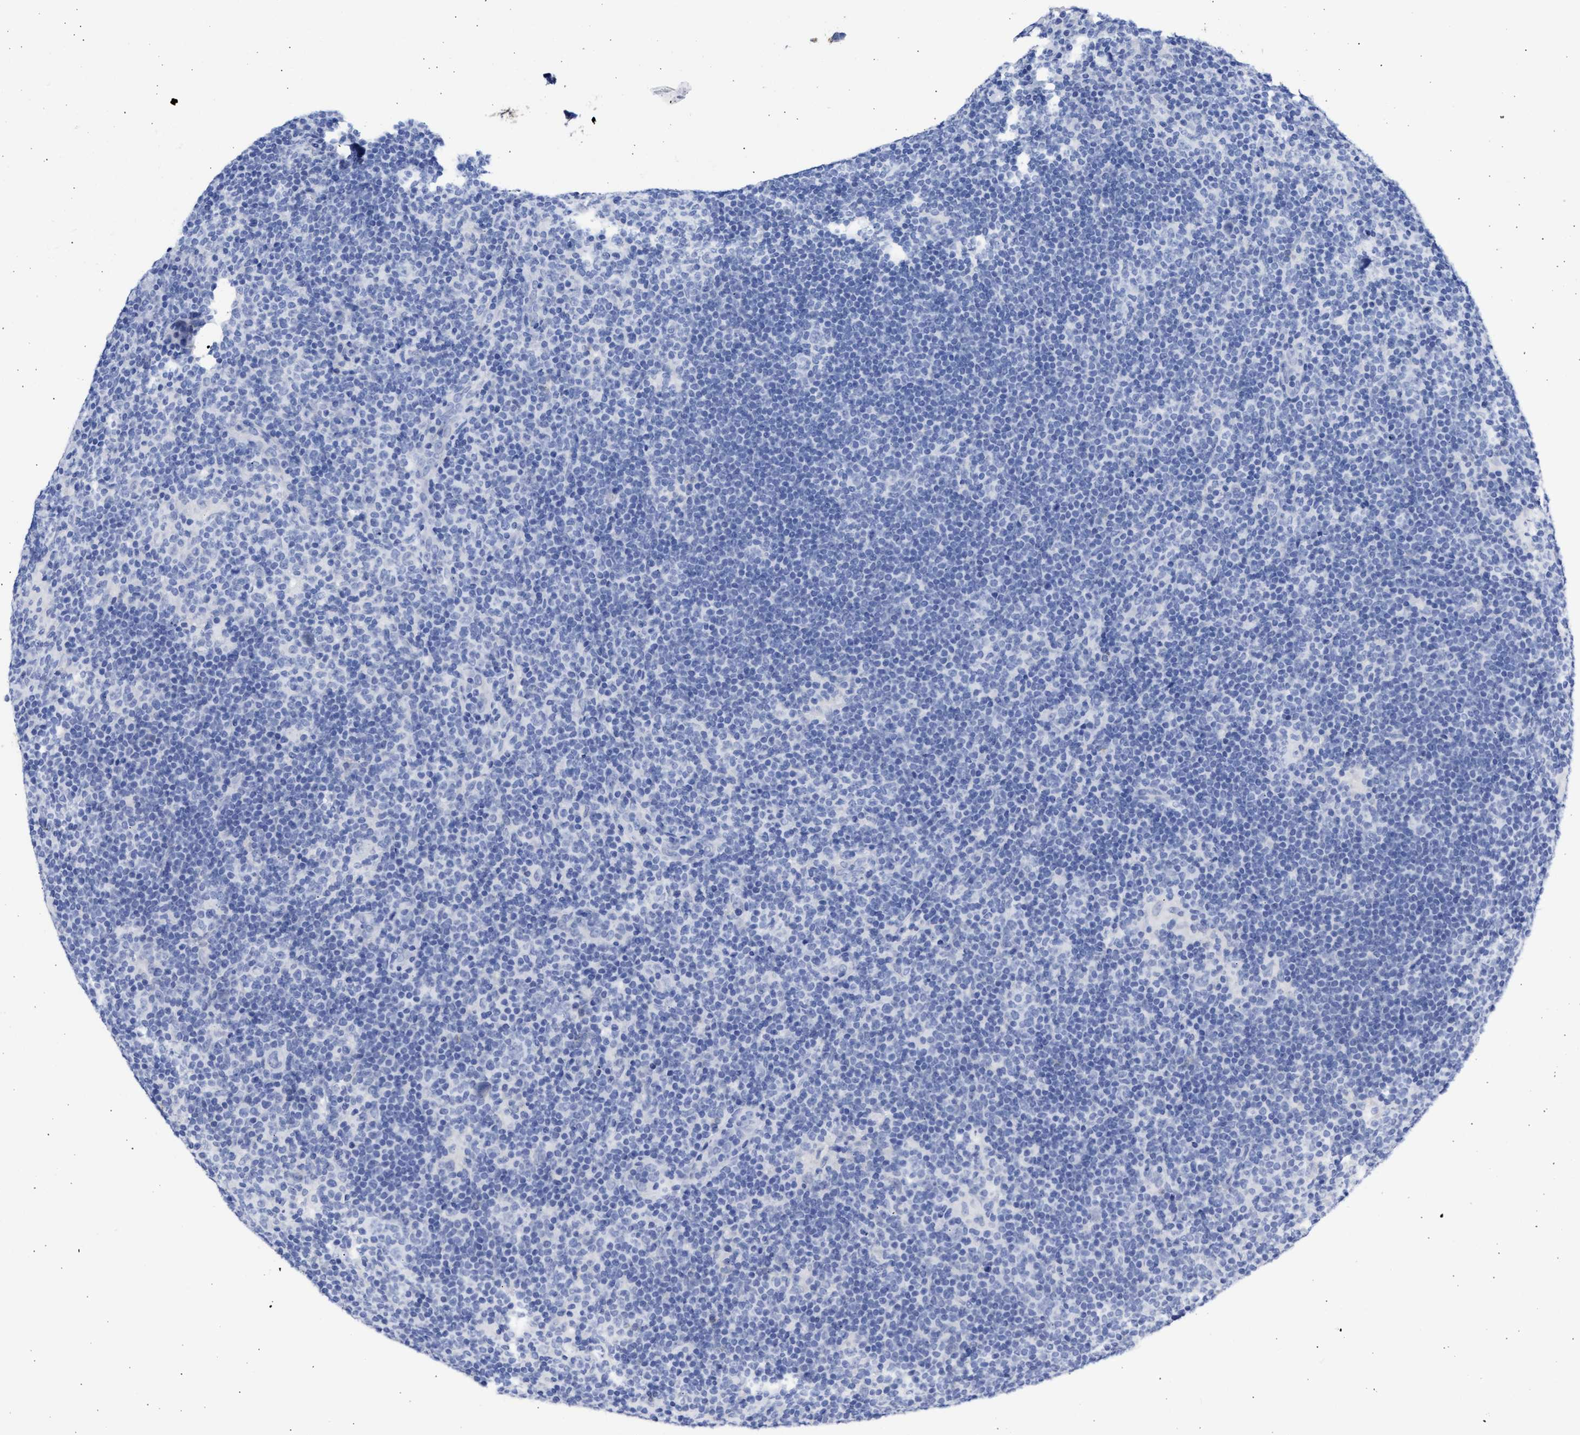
{"staining": {"intensity": "negative", "quantity": "none", "location": "none"}, "tissue": "lymphoma", "cell_type": "Tumor cells", "image_type": "cancer", "snomed": [{"axis": "morphology", "description": "Hodgkin's disease, NOS"}, {"axis": "topography", "description": "Lymph node"}], "caption": "IHC image of Hodgkin's disease stained for a protein (brown), which reveals no staining in tumor cells. Brightfield microscopy of IHC stained with DAB (brown) and hematoxylin (blue), captured at high magnification.", "gene": "NCAM1", "patient": {"sex": "female", "age": 57}}